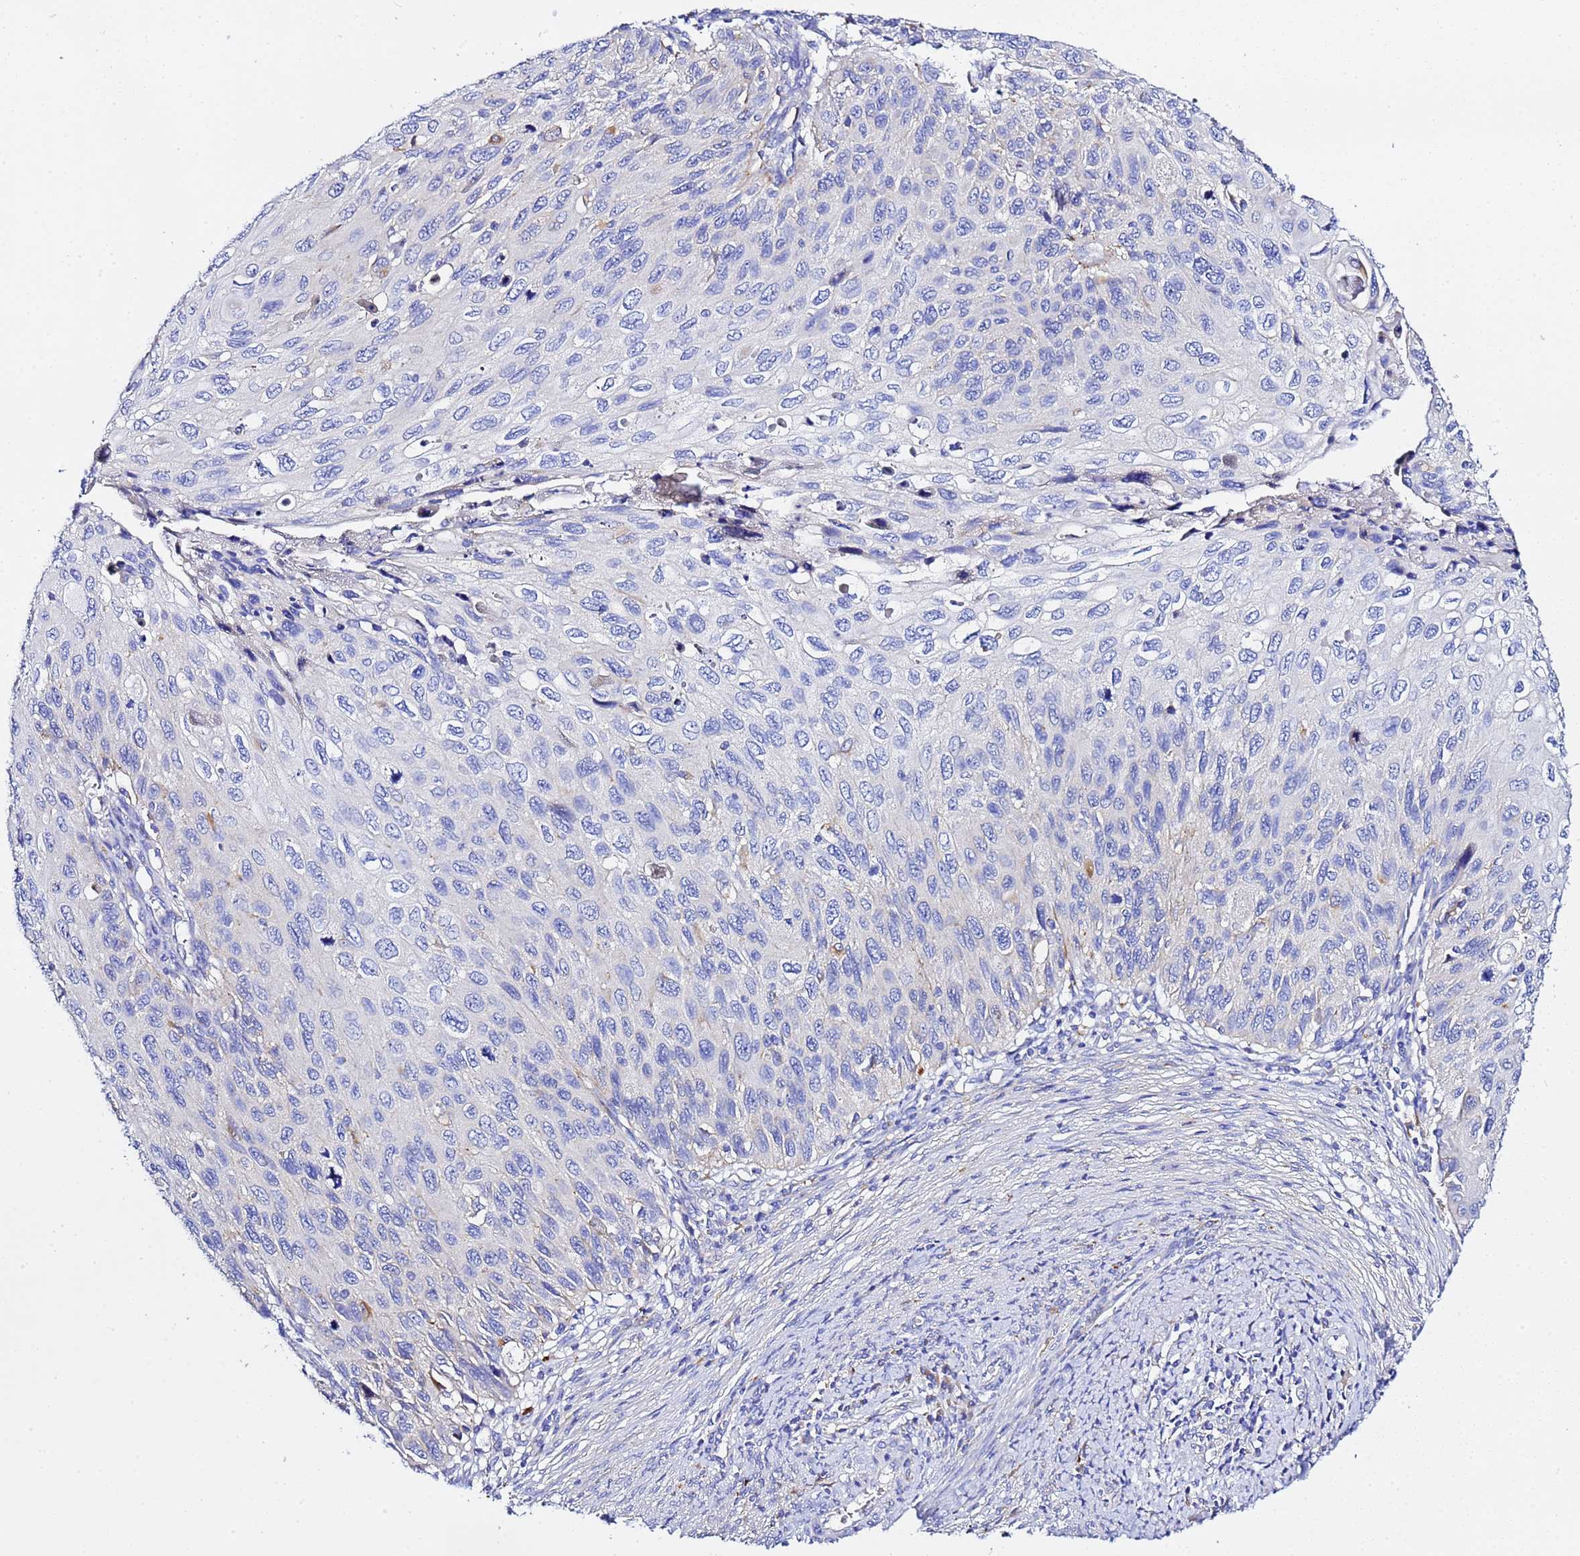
{"staining": {"intensity": "negative", "quantity": "none", "location": "none"}, "tissue": "cervical cancer", "cell_type": "Tumor cells", "image_type": "cancer", "snomed": [{"axis": "morphology", "description": "Squamous cell carcinoma, NOS"}, {"axis": "topography", "description": "Cervix"}], "caption": "Histopathology image shows no protein staining in tumor cells of cervical cancer (squamous cell carcinoma) tissue.", "gene": "VTI1B", "patient": {"sex": "female", "age": 70}}